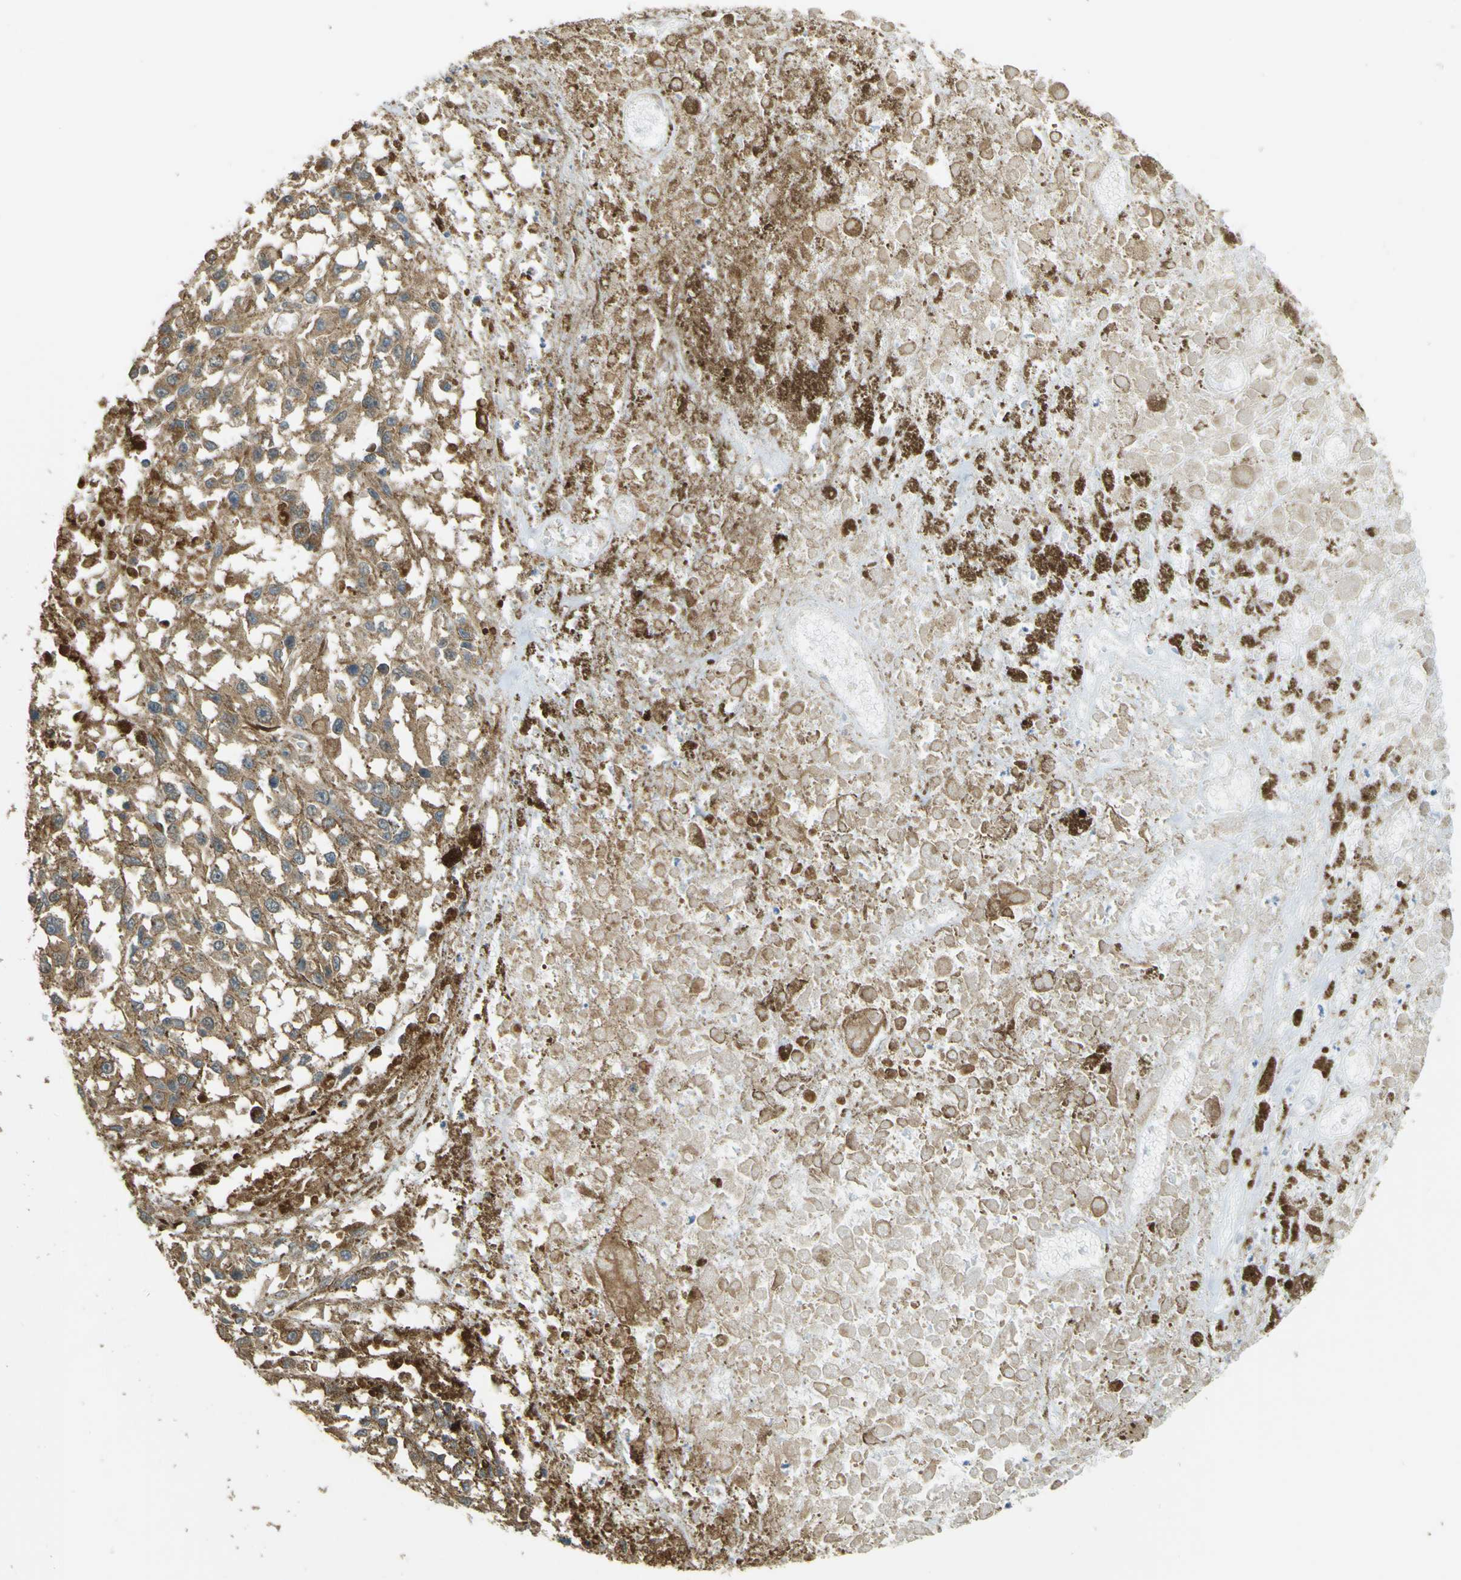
{"staining": {"intensity": "moderate", "quantity": ">75%", "location": "cytoplasmic/membranous"}, "tissue": "melanoma", "cell_type": "Tumor cells", "image_type": "cancer", "snomed": [{"axis": "morphology", "description": "Malignant melanoma, Metastatic site"}, {"axis": "topography", "description": "Lymph node"}], "caption": "Melanoma stained for a protein (brown) demonstrates moderate cytoplasmic/membranous positive expression in approximately >75% of tumor cells.", "gene": "GOLGA1", "patient": {"sex": "male", "age": 59}}